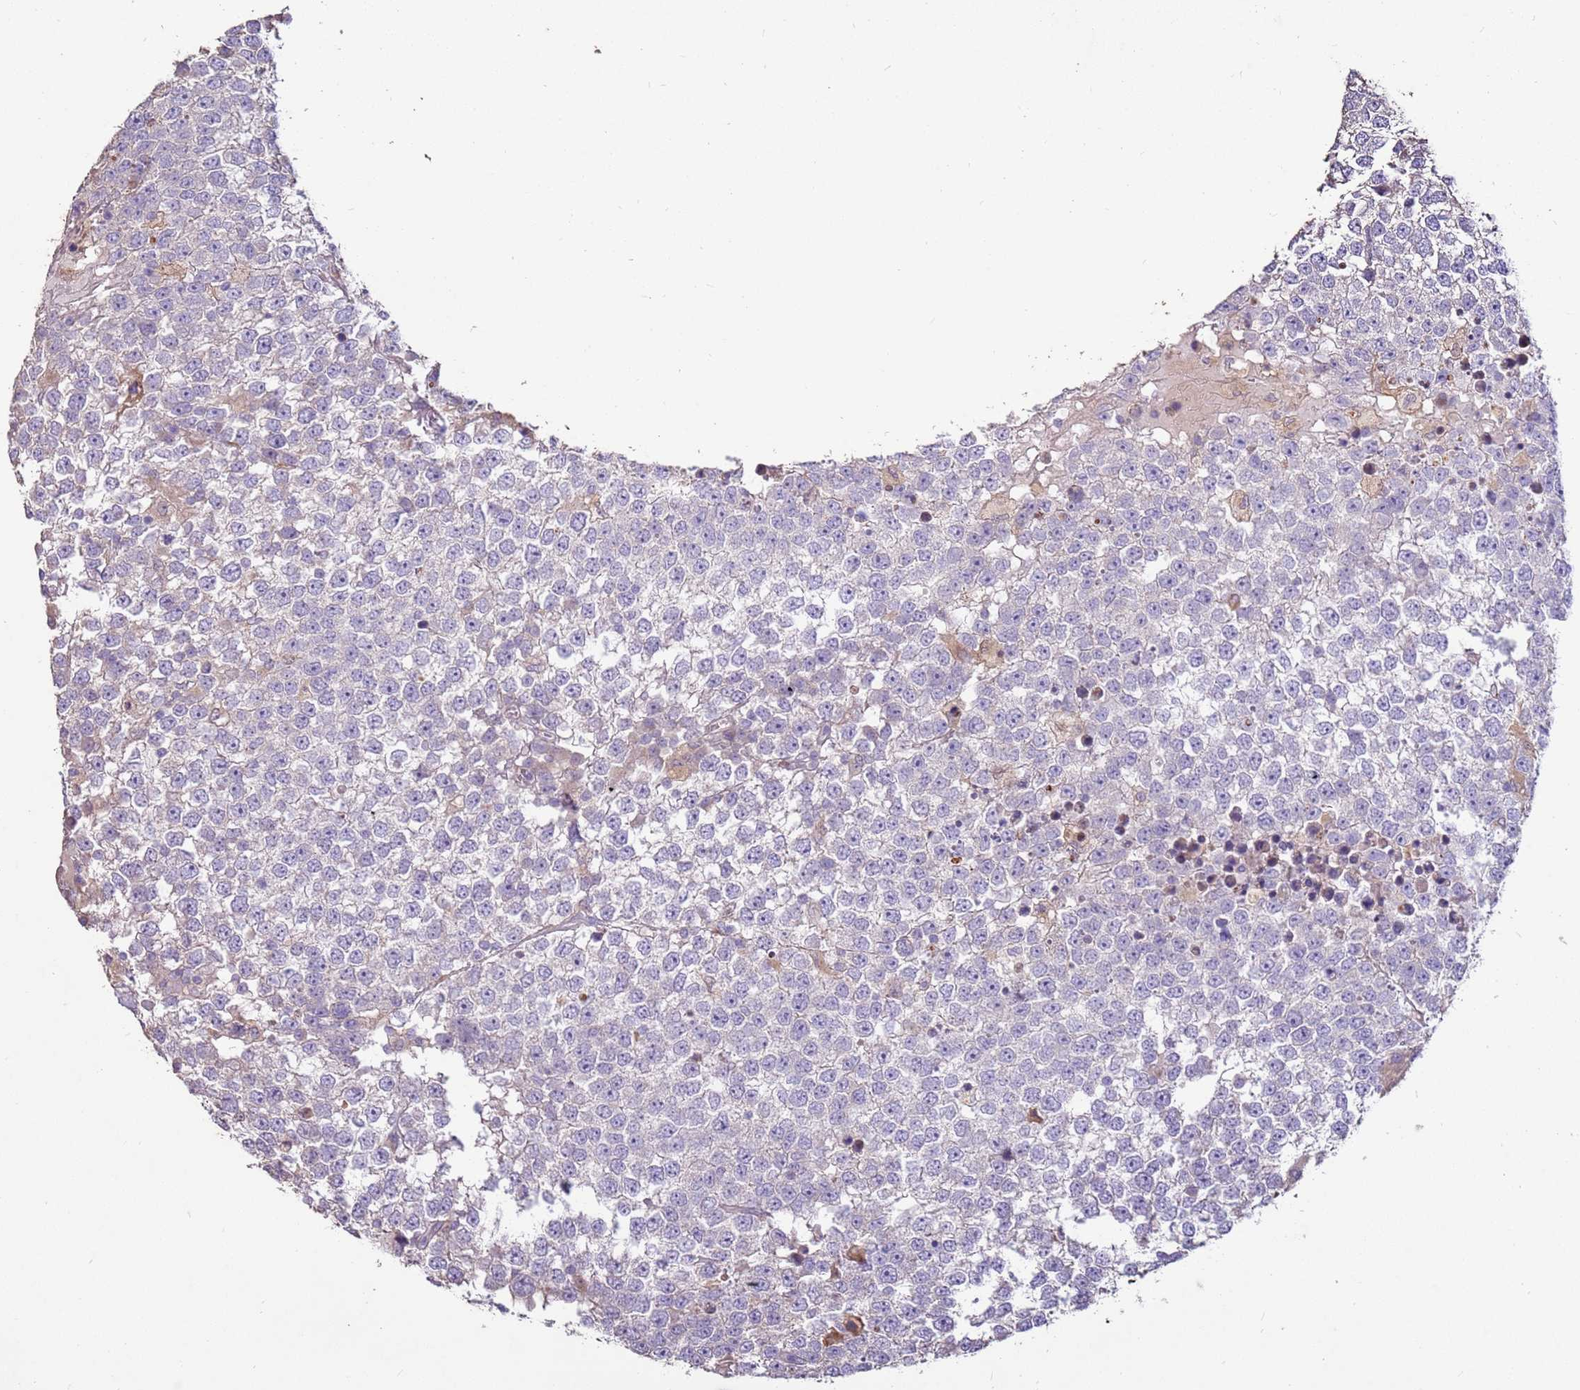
{"staining": {"intensity": "negative", "quantity": "none", "location": "none"}, "tissue": "testis cancer", "cell_type": "Tumor cells", "image_type": "cancer", "snomed": [{"axis": "morphology", "description": "Seminoma, NOS"}, {"axis": "topography", "description": "Testis"}], "caption": "This is an IHC histopathology image of human testis seminoma. There is no positivity in tumor cells.", "gene": "LGI4", "patient": {"sex": "male", "age": 65}}